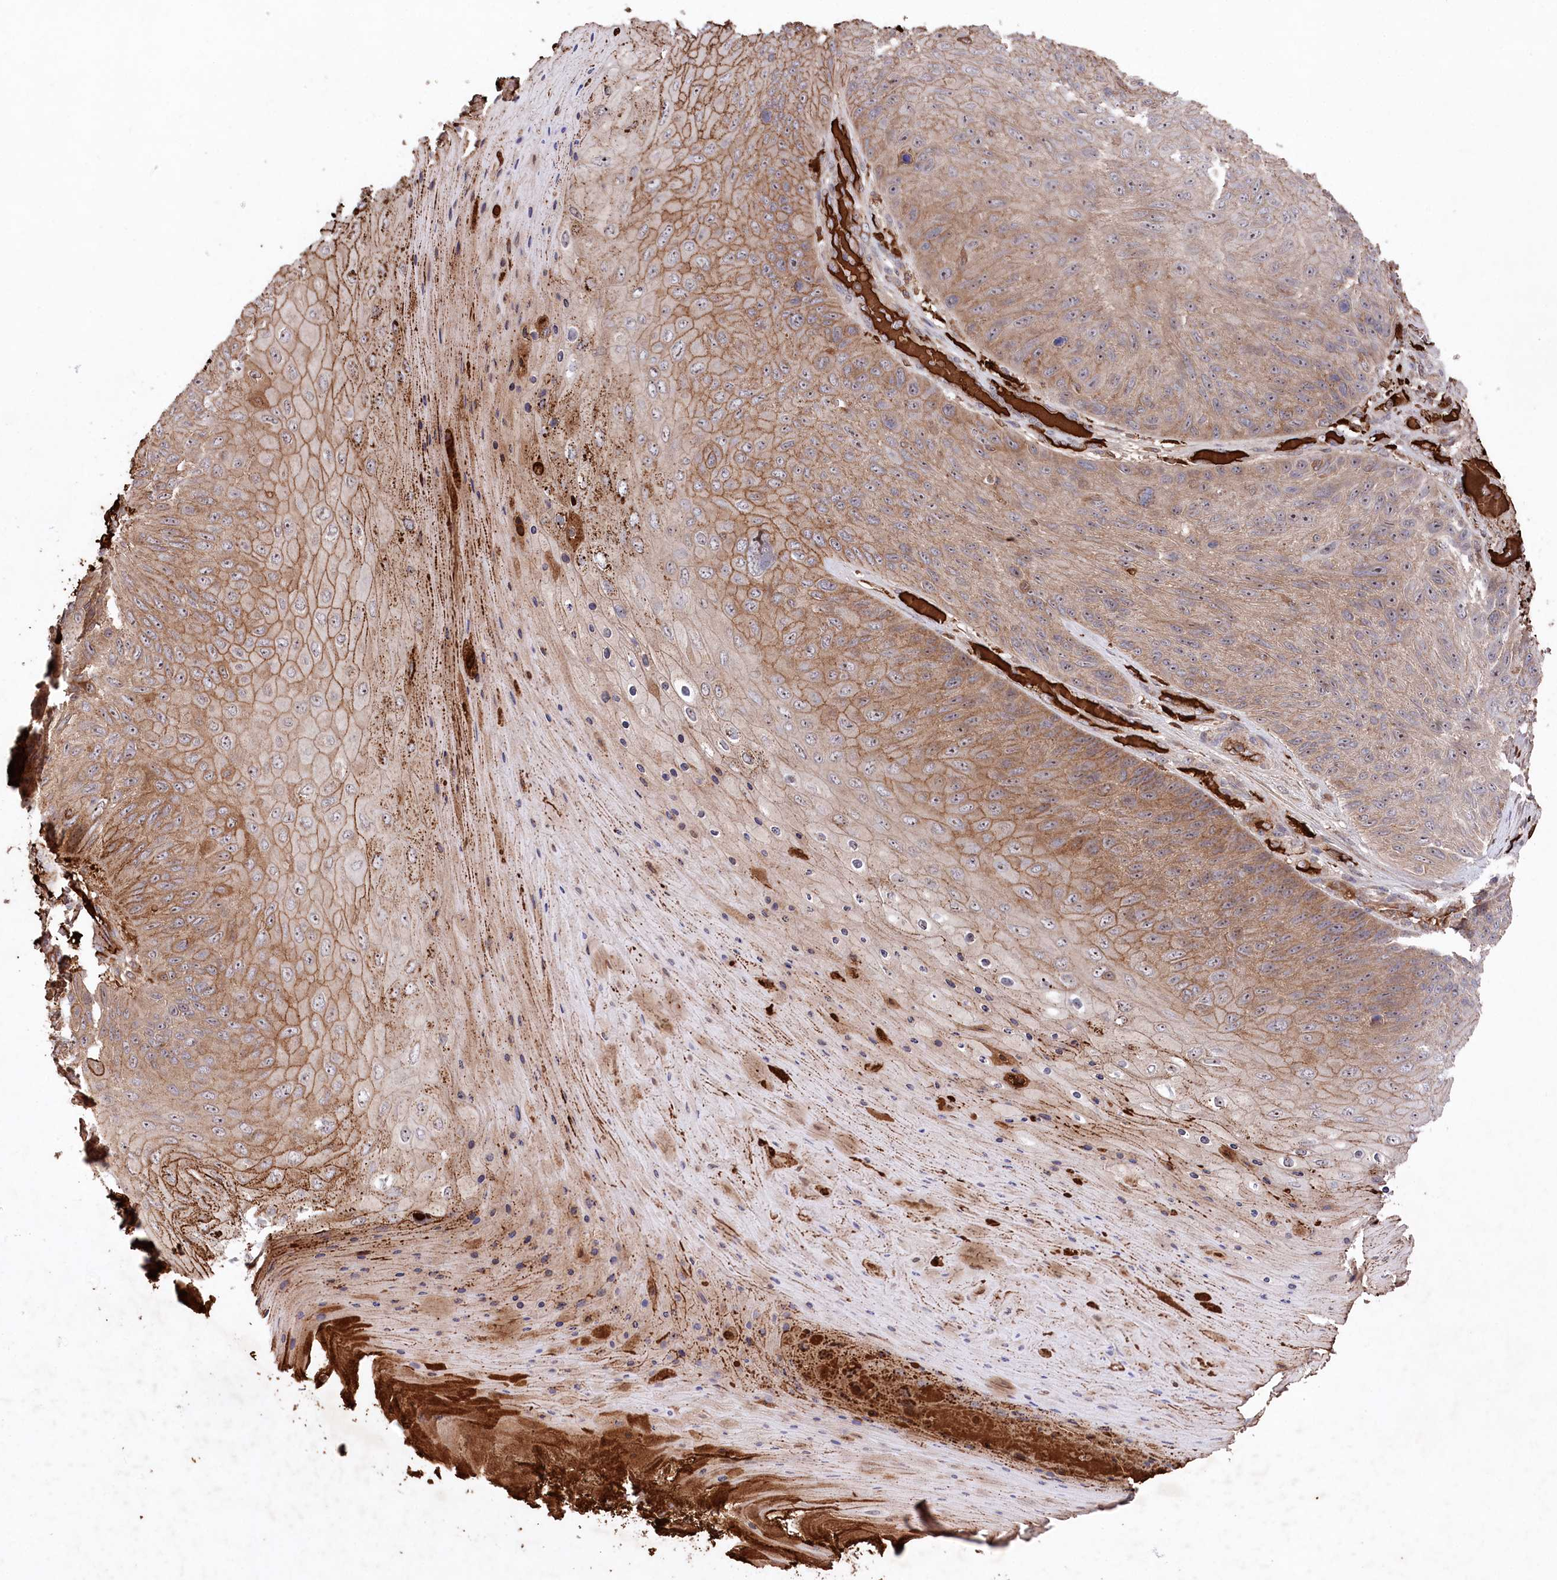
{"staining": {"intensity": "moderate", "quantity": ">75%", "location": "cytoplasmic/membranous"}, "tissue": "skin cancer", "cell_type": "Tumor cells", "image_type": "cancer", "snomed": [{"axis": "morphology", "description": "Squamous cell carcinoma, NOS"}, {"axis": "topography", "description": "Skin"}], "caption": "Immunohistochemical staining of squamous cell carcinoma (skin) shows medium levels of moderate cytoplasmic/membranous staining in approximately >75% of tumor cells.", "gene": "PPP1R21", "patient": {"sex": "female", "age": 88}}